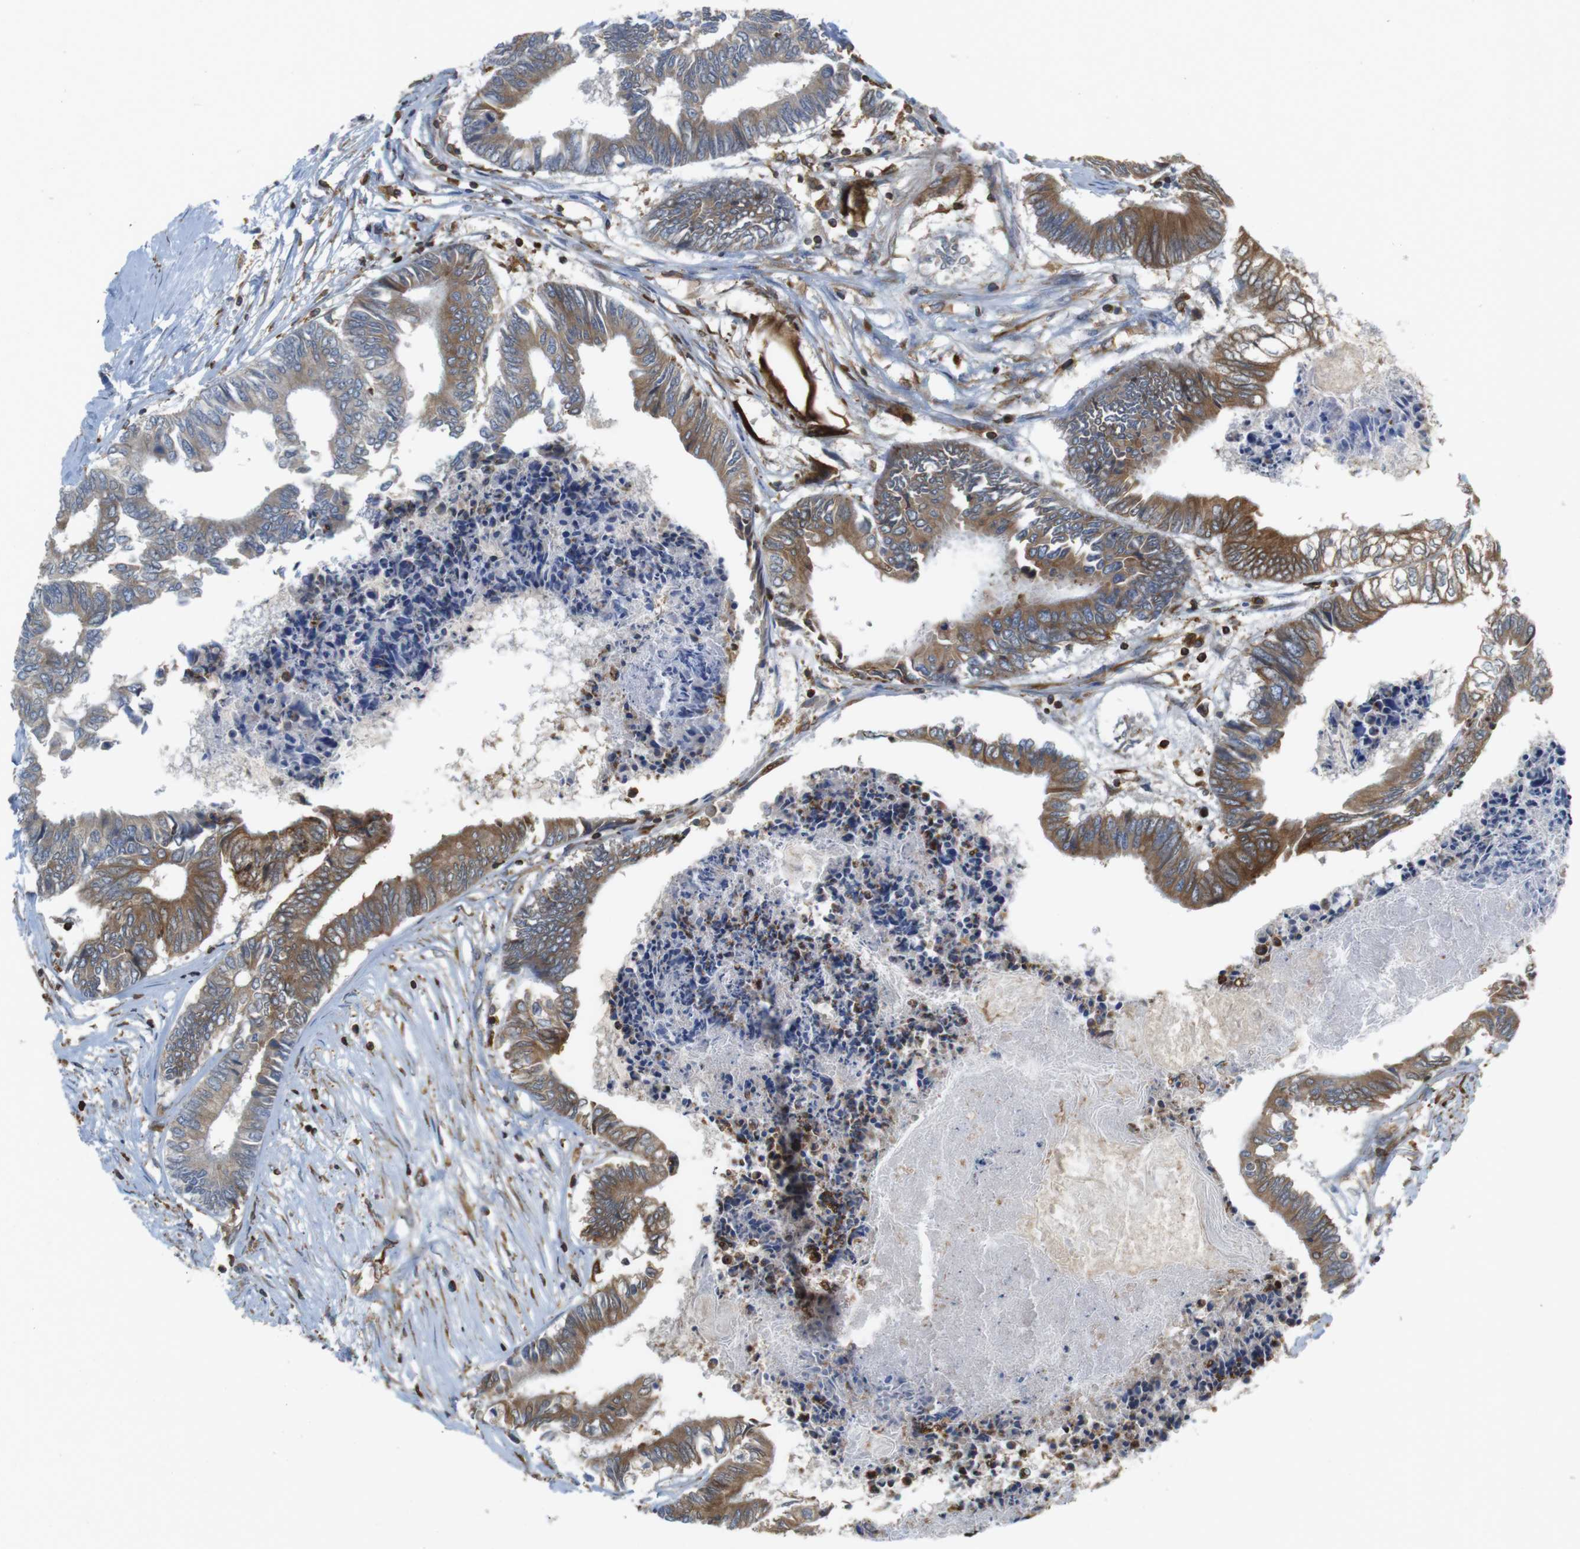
{"staining": {"intensity": "moderate", "quantity": ">75%", "location": "cytoplasmic/membranous"}, "tissue": "colorectal cancer", "cell_type": "Tumor cells", "image_type": "cancer", "snomed": [{"axis": "morphology", "description": "Adenocarcinoma, NOS"}, {"axis": "topography", "description": "Rectum"}], "caption": "Immunohistochemistry (IHC) (DAB (3,3'-diaminobenzidine)) staining of adenocarcinoma (colorectal) exhibits moderate cytoplasmic/membranous protein staining in about >75% of tumor cells.", "gene": "ARL6IP5", "patient": {"sex": "male", "age": 63}}